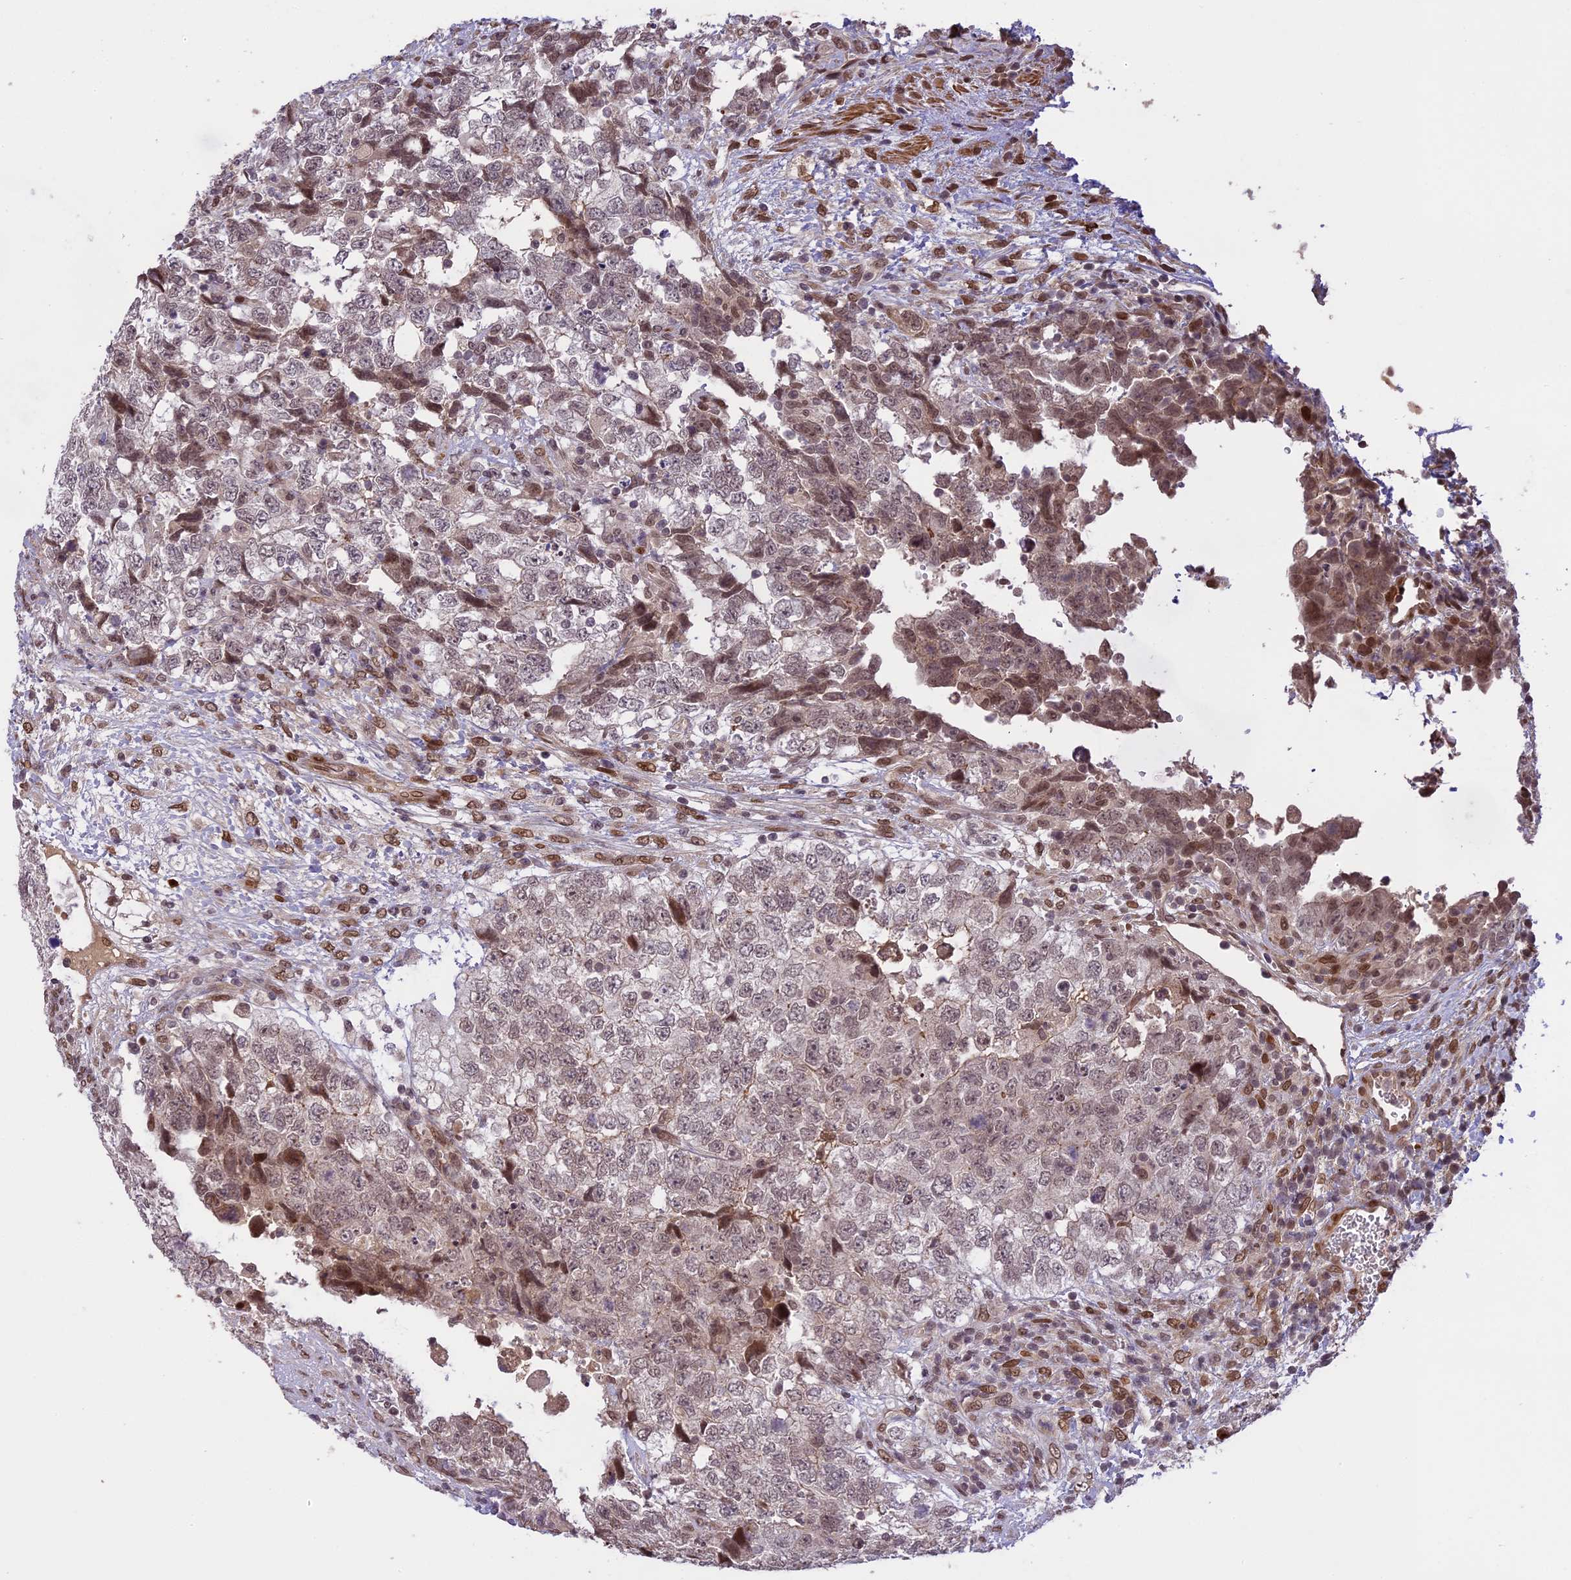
{"staining": {"intensity": "weak", "quantity": "<25%", "location": "nuclear"}, "tissue": "testis cancer", "cell_type": "Tumor cells", "image_type": "cancer", "snomed": [{"axis": "morphology", "description": "Carcinoma, Embryonal, NOS"}, {"axis": "topography", "description": "Testis"}], "caption": "The IHC micrograph has no significant staining in tumor cells of testis cancer (embryonal carcinoma) tissue.", "gene": "PRELID2", "patient": {"sex": "male", "age": 37}}